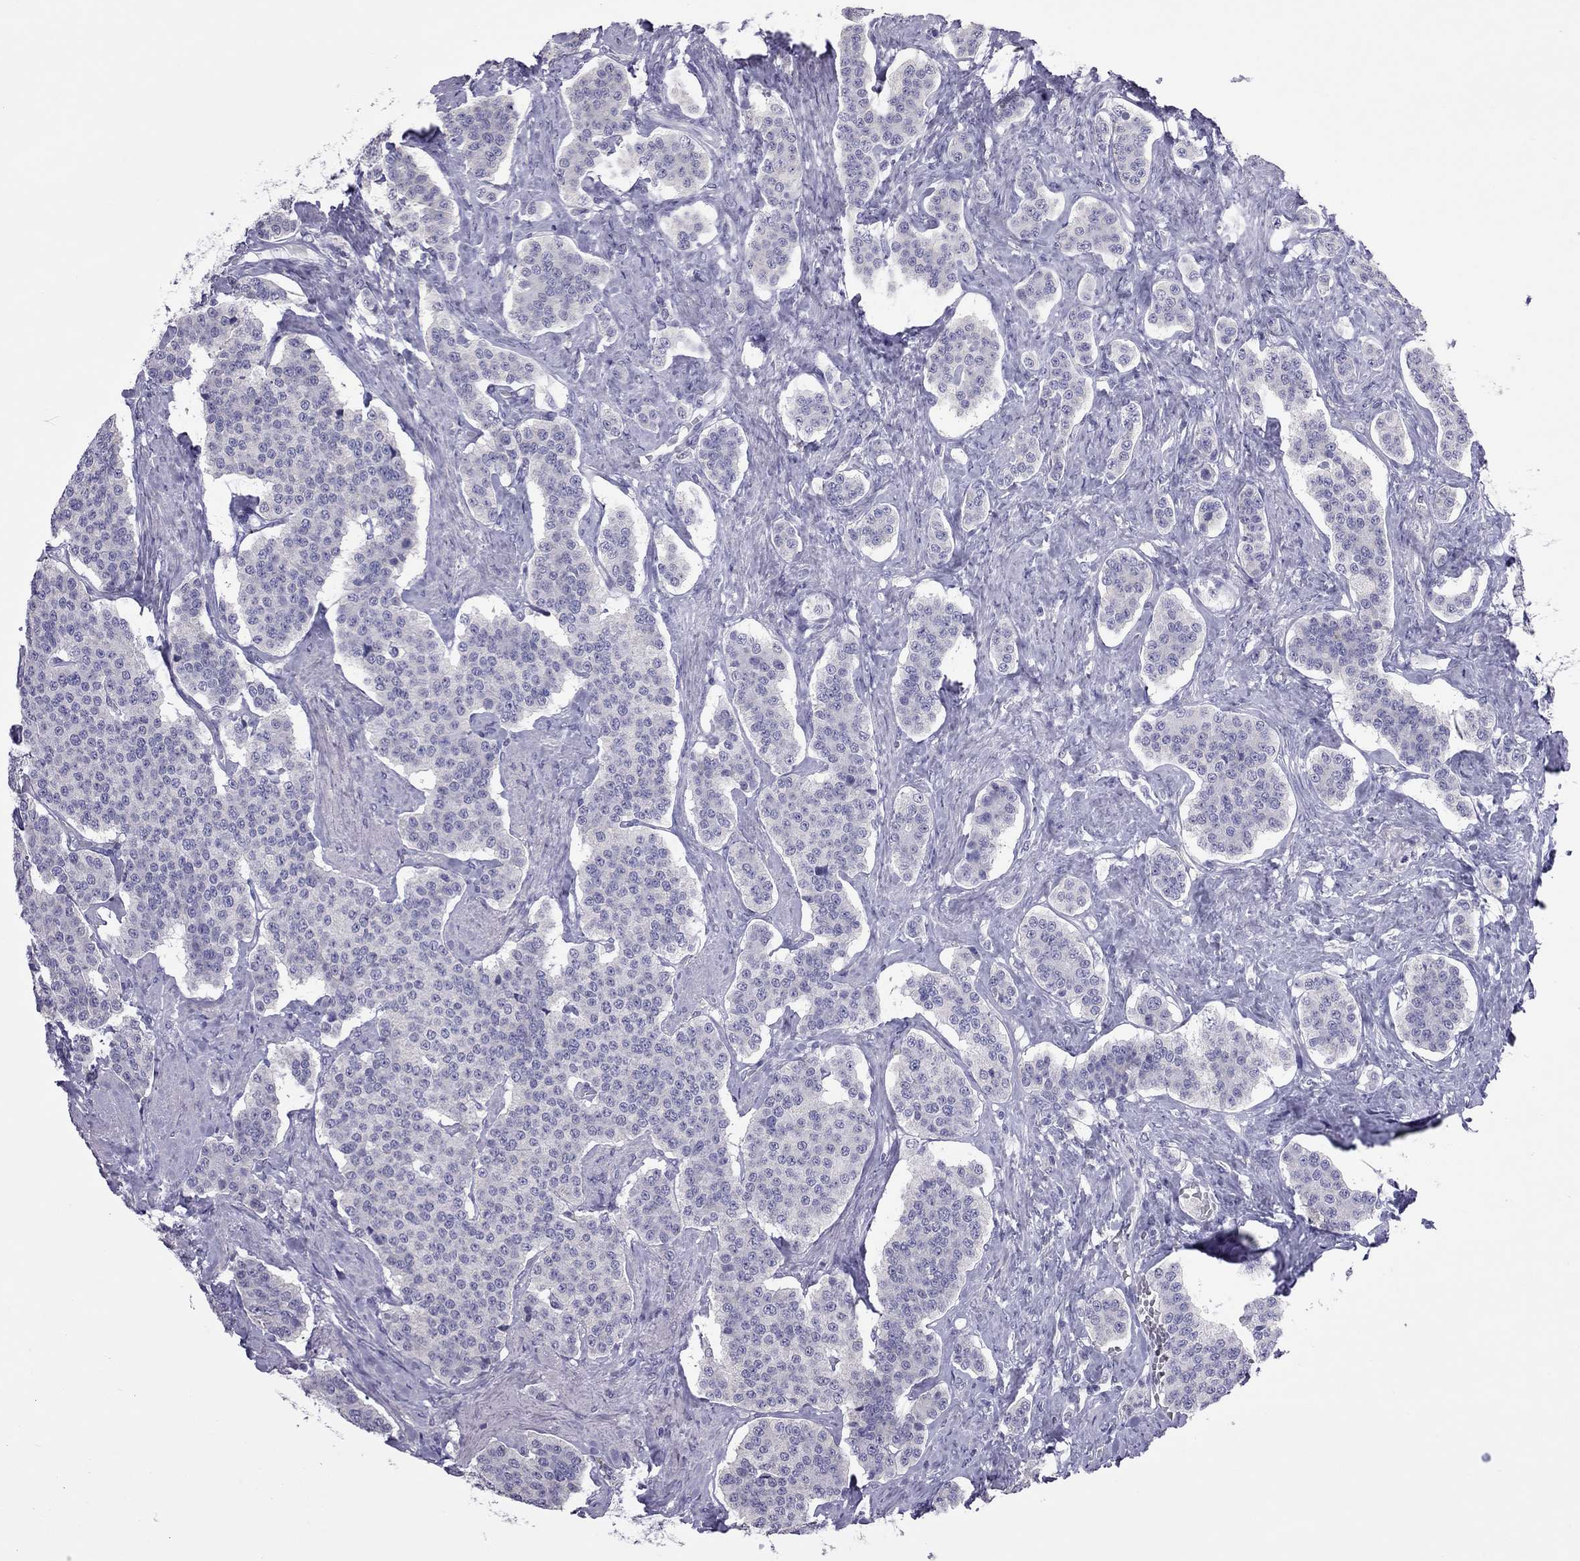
{"staining": {"intensity": "negative", "quantity": "none", "location": "none"}, "tissue": "carcinoid", "cell_type": "Tumor cells", "image_type": "cancer", "snomed": [{"axis": "morphology", "description": "Carcinoid, malignant, NOS"}, {"axis": "topography", "description": "Small intestine"}], "caption": "Image shows no significant protein positivity in tumor cells of carcinoid (malignant).", "gene": "PPP1R3A", "patient": {"sex": "female", "age": 58}}